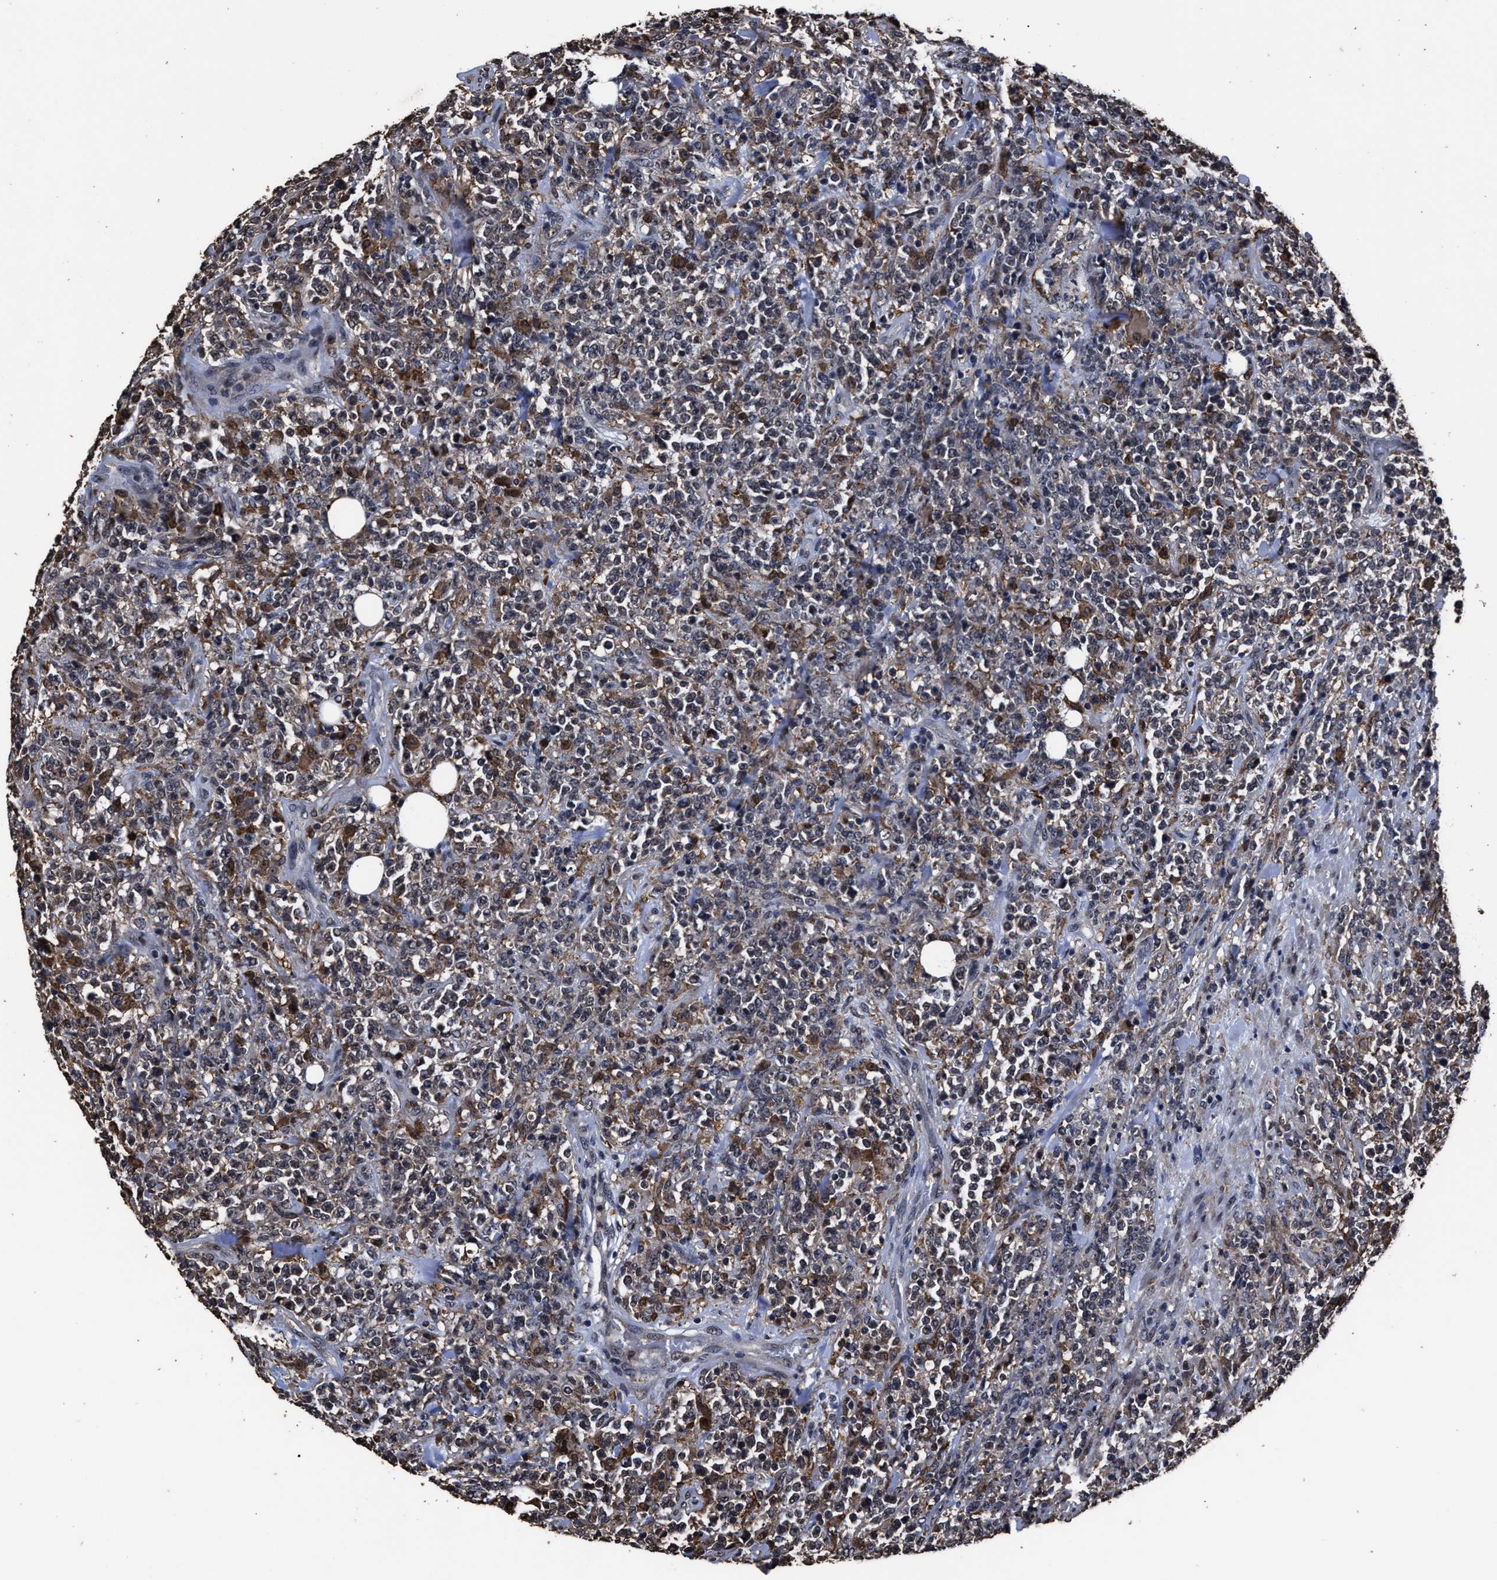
{"staining": {"intensity": "moderate", "quantity": "25%-75%", "location": "cytoplasmic/membranous"}, "tissue": "lymphoma", "cell_type": "Tumor cells", "image_type": "cancer", "snomed": [{"axis": "morphology", "description": "Malignant lymphoma, non-Hodgkin's type, High grade"}, {"axis": "topography", "description": "Soft tissue"}], "caption": "Brown immunohistochemical staining in human high-grade malignant lymphoma, non-Hodgkin's type displays moderate cytoplasmic/membranous staining in about 25%-75% of tumor cells. The staining was performed using DAB to visualize the protein expression in brown, while the nuclei were stained in blue with hematoxylin (Magnification: 20x).", "gene": "RSBN1L", "patient": {"sex": "male", "age": 18}}